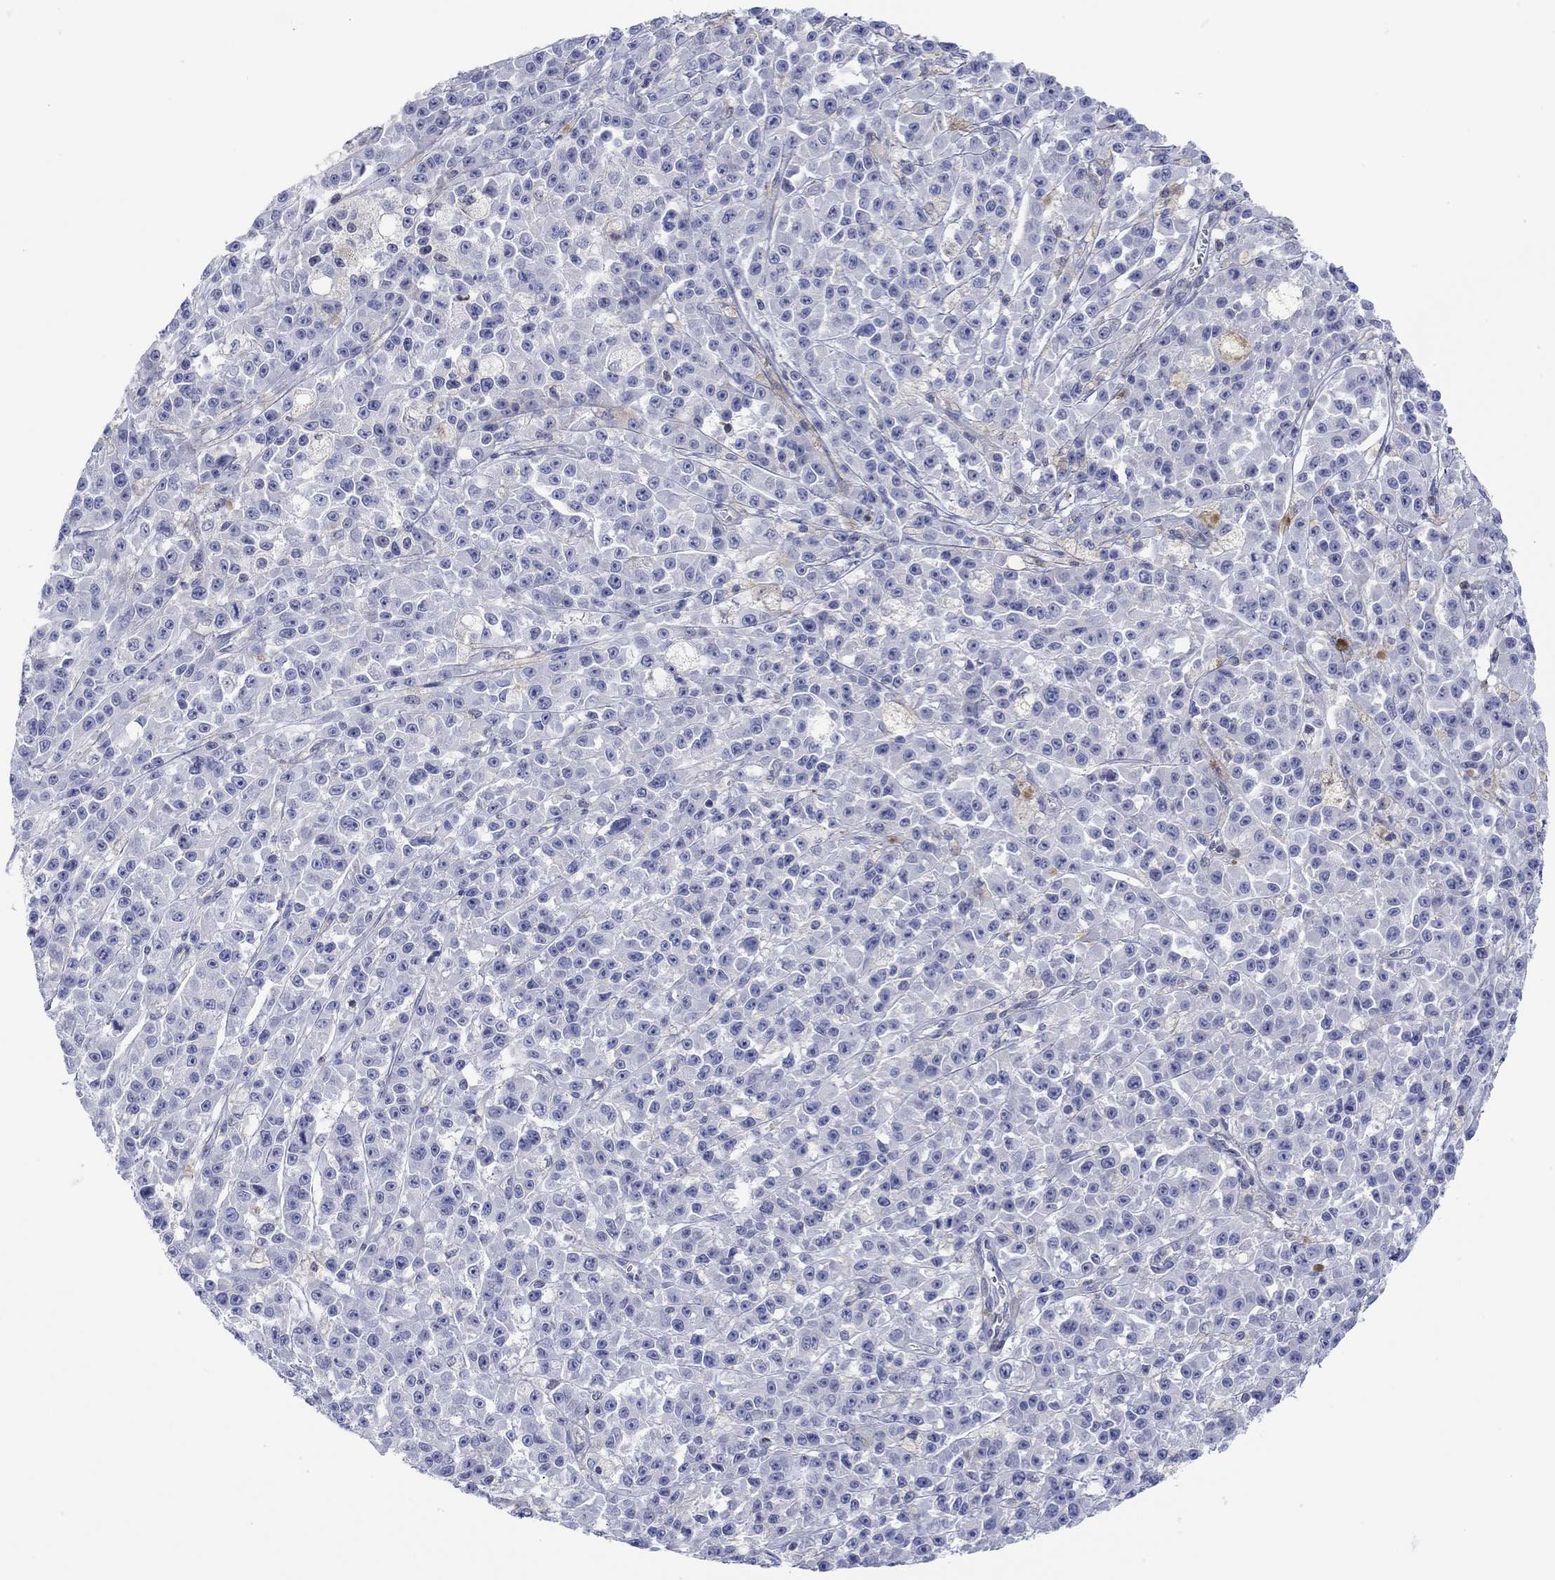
{"staining": {"intensity": "negative", "quantity": "none", "location": "none"}, "tissue": "melanoma", "cell_type": "Tumor cells", "image_type": "cancer", "snomed": [{"axis": "morphology", "description": "Malignant melanoma, NOS"}, {"axis": "topography", "description": "Skin"}], "caption": "There is no significant staining in tumor cells of malignant melanoma.", "gene": "PPIL6", "patient": {"sex": "female", "age": 58}}